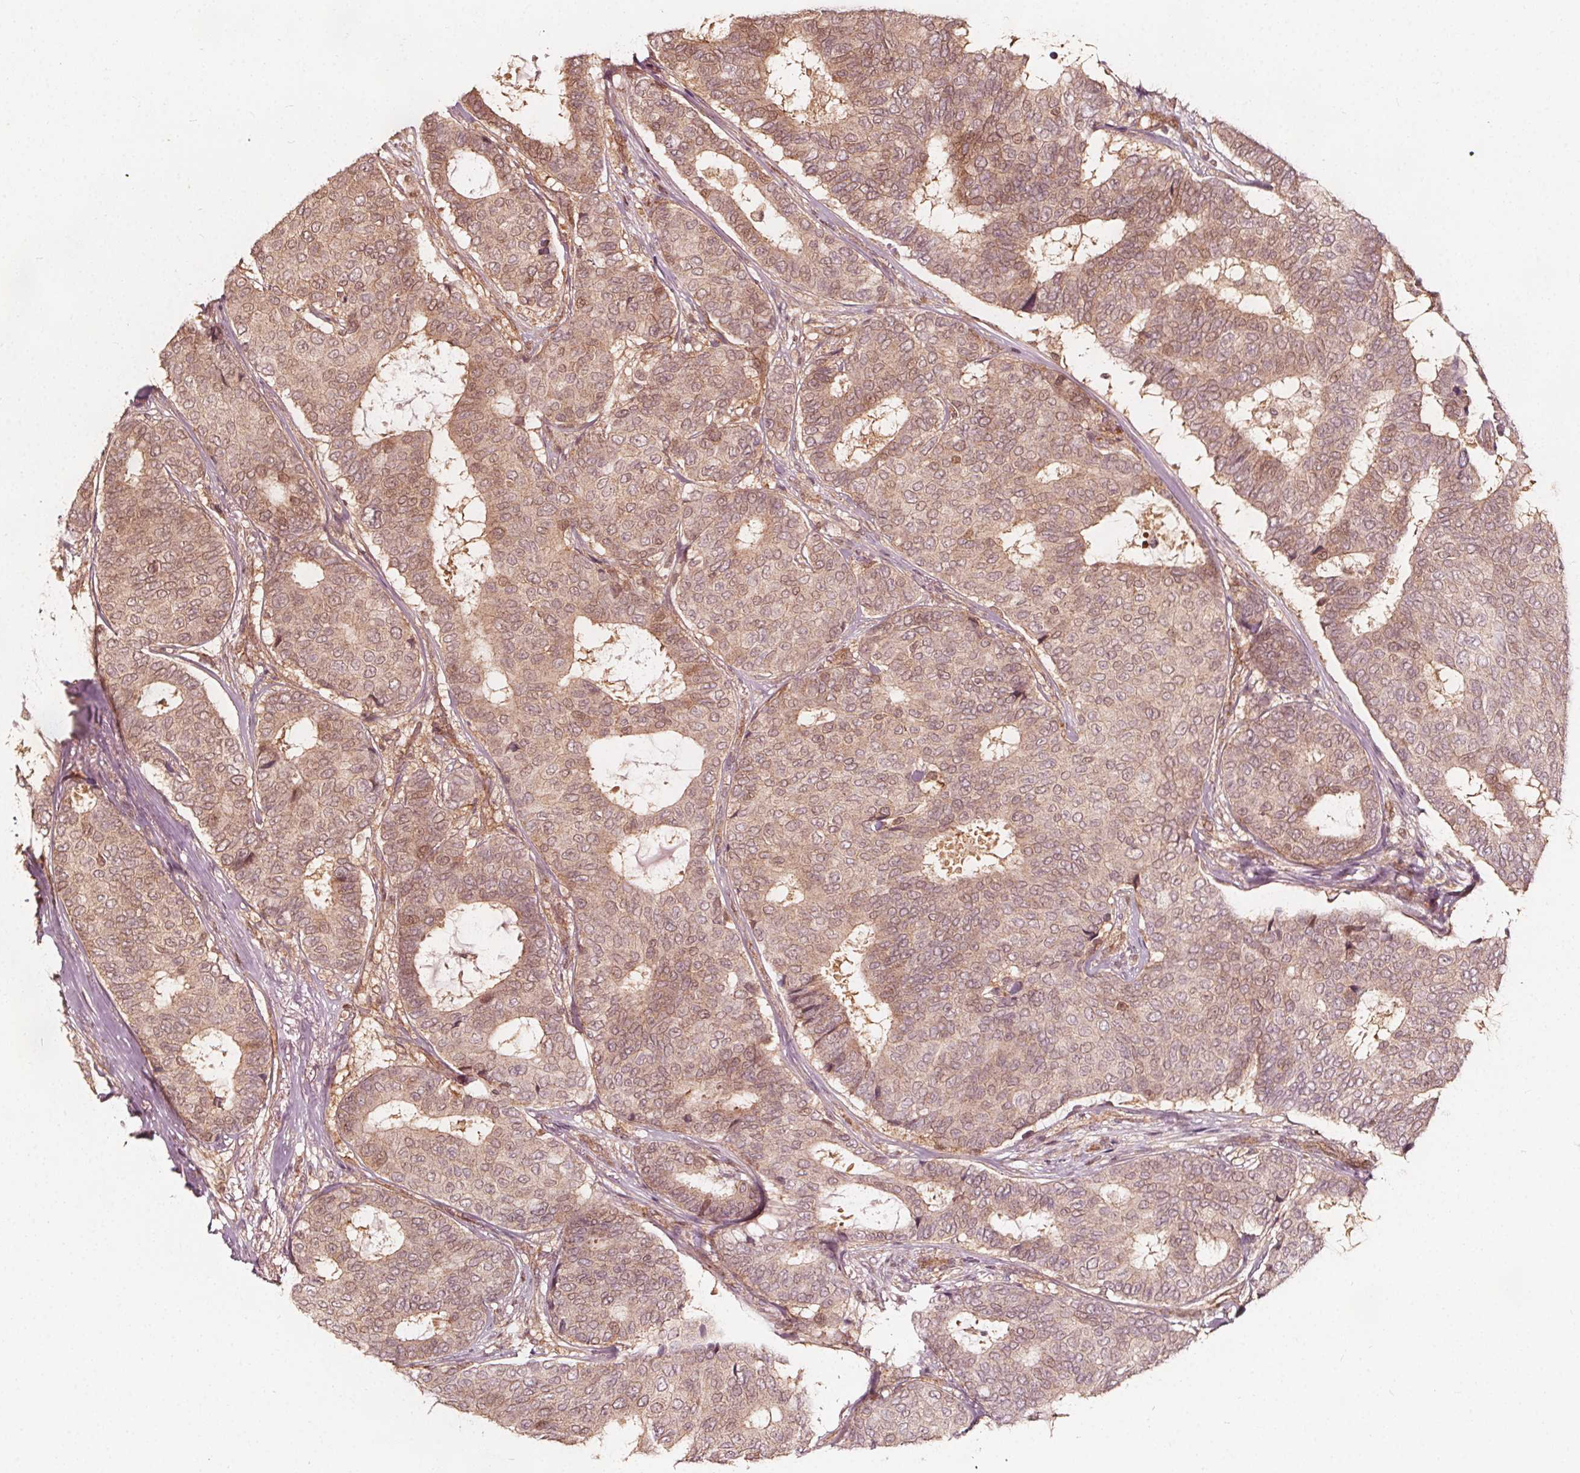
{"staining": {"intensity": "weak", "quantity": ">75%", "location": "cytoplasmic/membranous"}, "tissue": "breast cancer", "cell_type": "Tumor cells", "image_type": "cancer", "snomed": [{"axis": "morphology", "description": "Duct carcinoma"}, {"axis": "topography", "description": "Breast"}], "caption": "Breast cancer (infiltrating ductal carcinoma) tissue shows weak cytoplasmic/membranous positivity in approximately >75% of tumor cells", "gene": "AIP", "patient": {"sex": "female", "age": 75}}